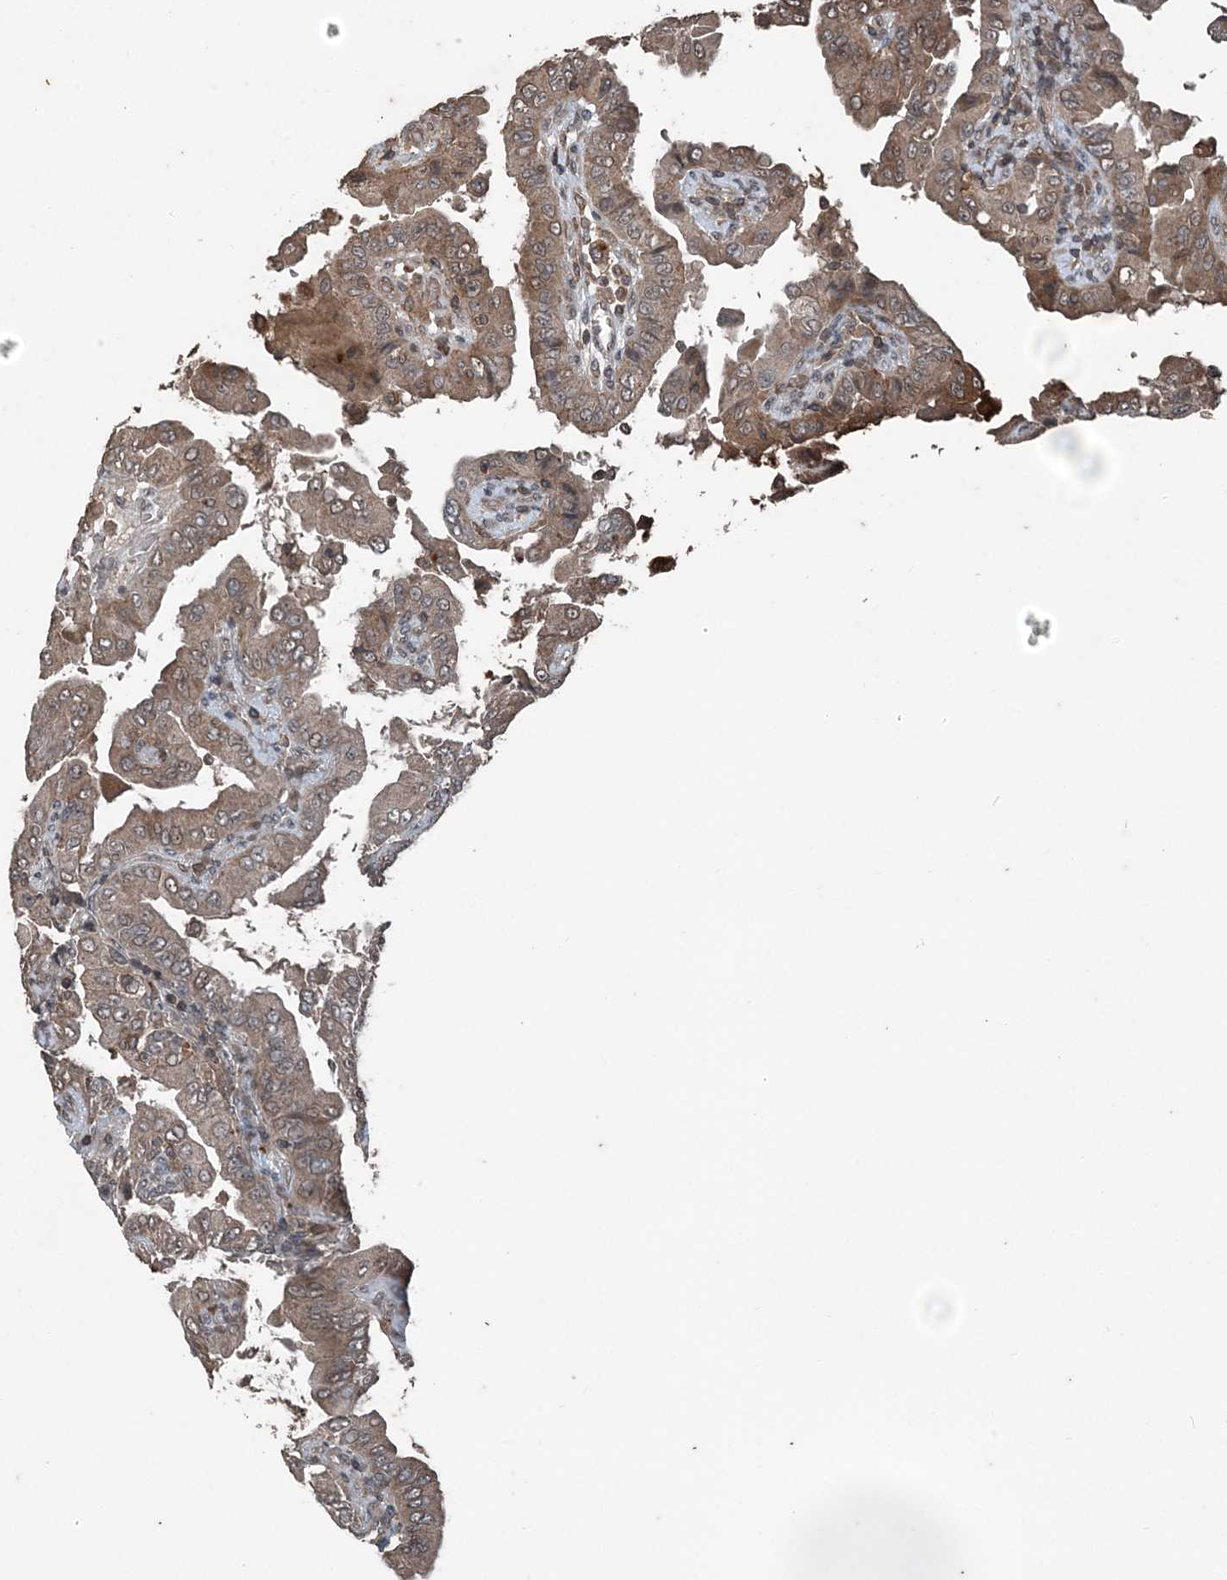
{"staining": {"intensity": "moderate", "quantity": ">75%", "location": "cytoplasmic/membranous"}, "tissue": "thyroid cancer", "cell_type": "Tumor cells", "image_type": "cancer", "snomed": [{"axis": "morphology", "description": "Papillary adenocarcinoma, NOS"}, {"axis": "topography", "description": "Thyroid gland"}], "caption": "Immunohistochemical staining of human papillary adenocarcinoma (thyroid) displays moderate cytoplasmic/membranous protein positivity in about >75% of tumor cells.", "gene": "CFL1", "patient": {"sex": "male", "age": 33}}